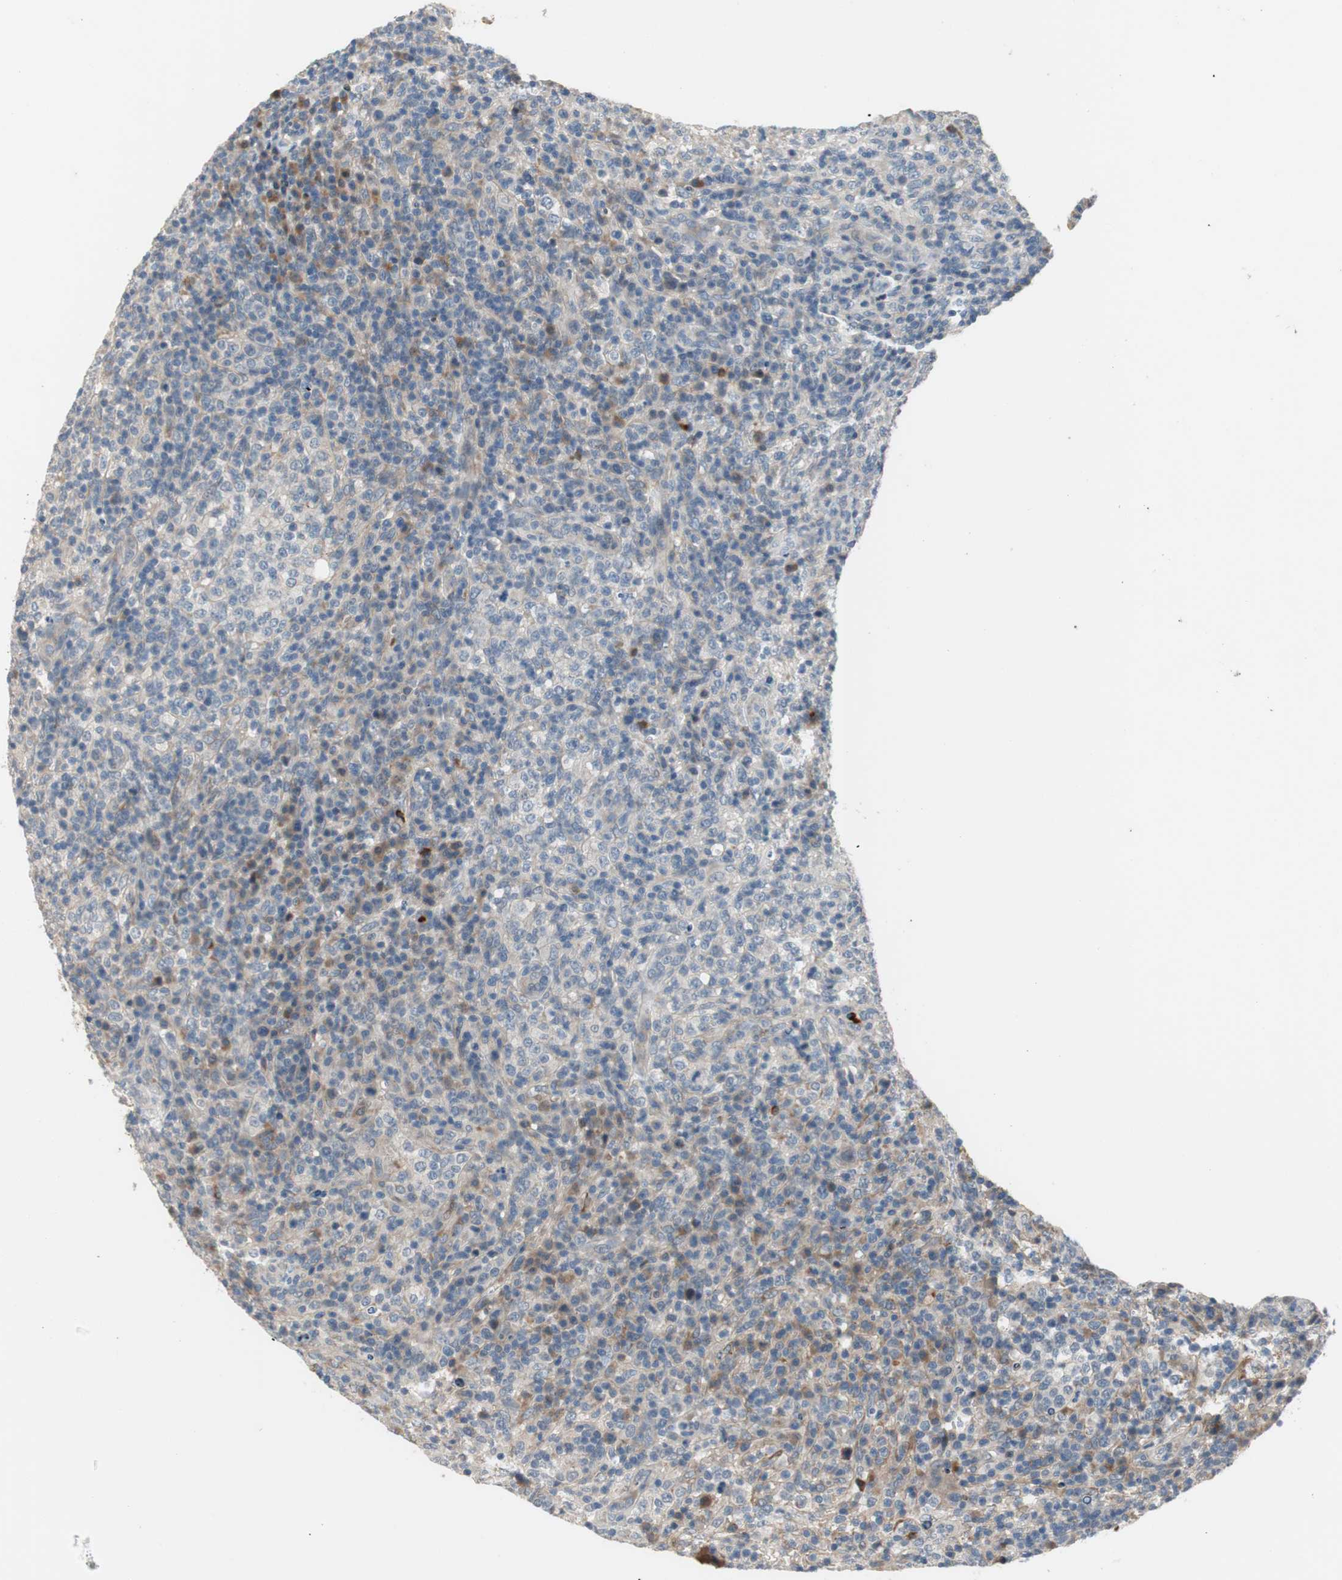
{"staining": {"intensity": "weak", "quantity": "25%-75%", "location": "cytoplasmic/membranous"}, "tissue": "lymphoma", "cell_type": "Tumor cells", "image_type": "cancer", "snomed": [{"axis": "morphology", "description": "Malignant lymphoma, non-Hodgkin's type, High grade"}, {"axis": "topography", "description": "Lymph node"}], "caption": "This micrograph exhibits lymphoma stained with immunohistochemistry (IHC) to label a protein in brown. The cytoplasmic/membranous of tumor cells show weak positivity for the protein. Nuclei are counter-stained blue.", "gene": "COL12A1", "patient": {"sex": "female", "age": 76}}